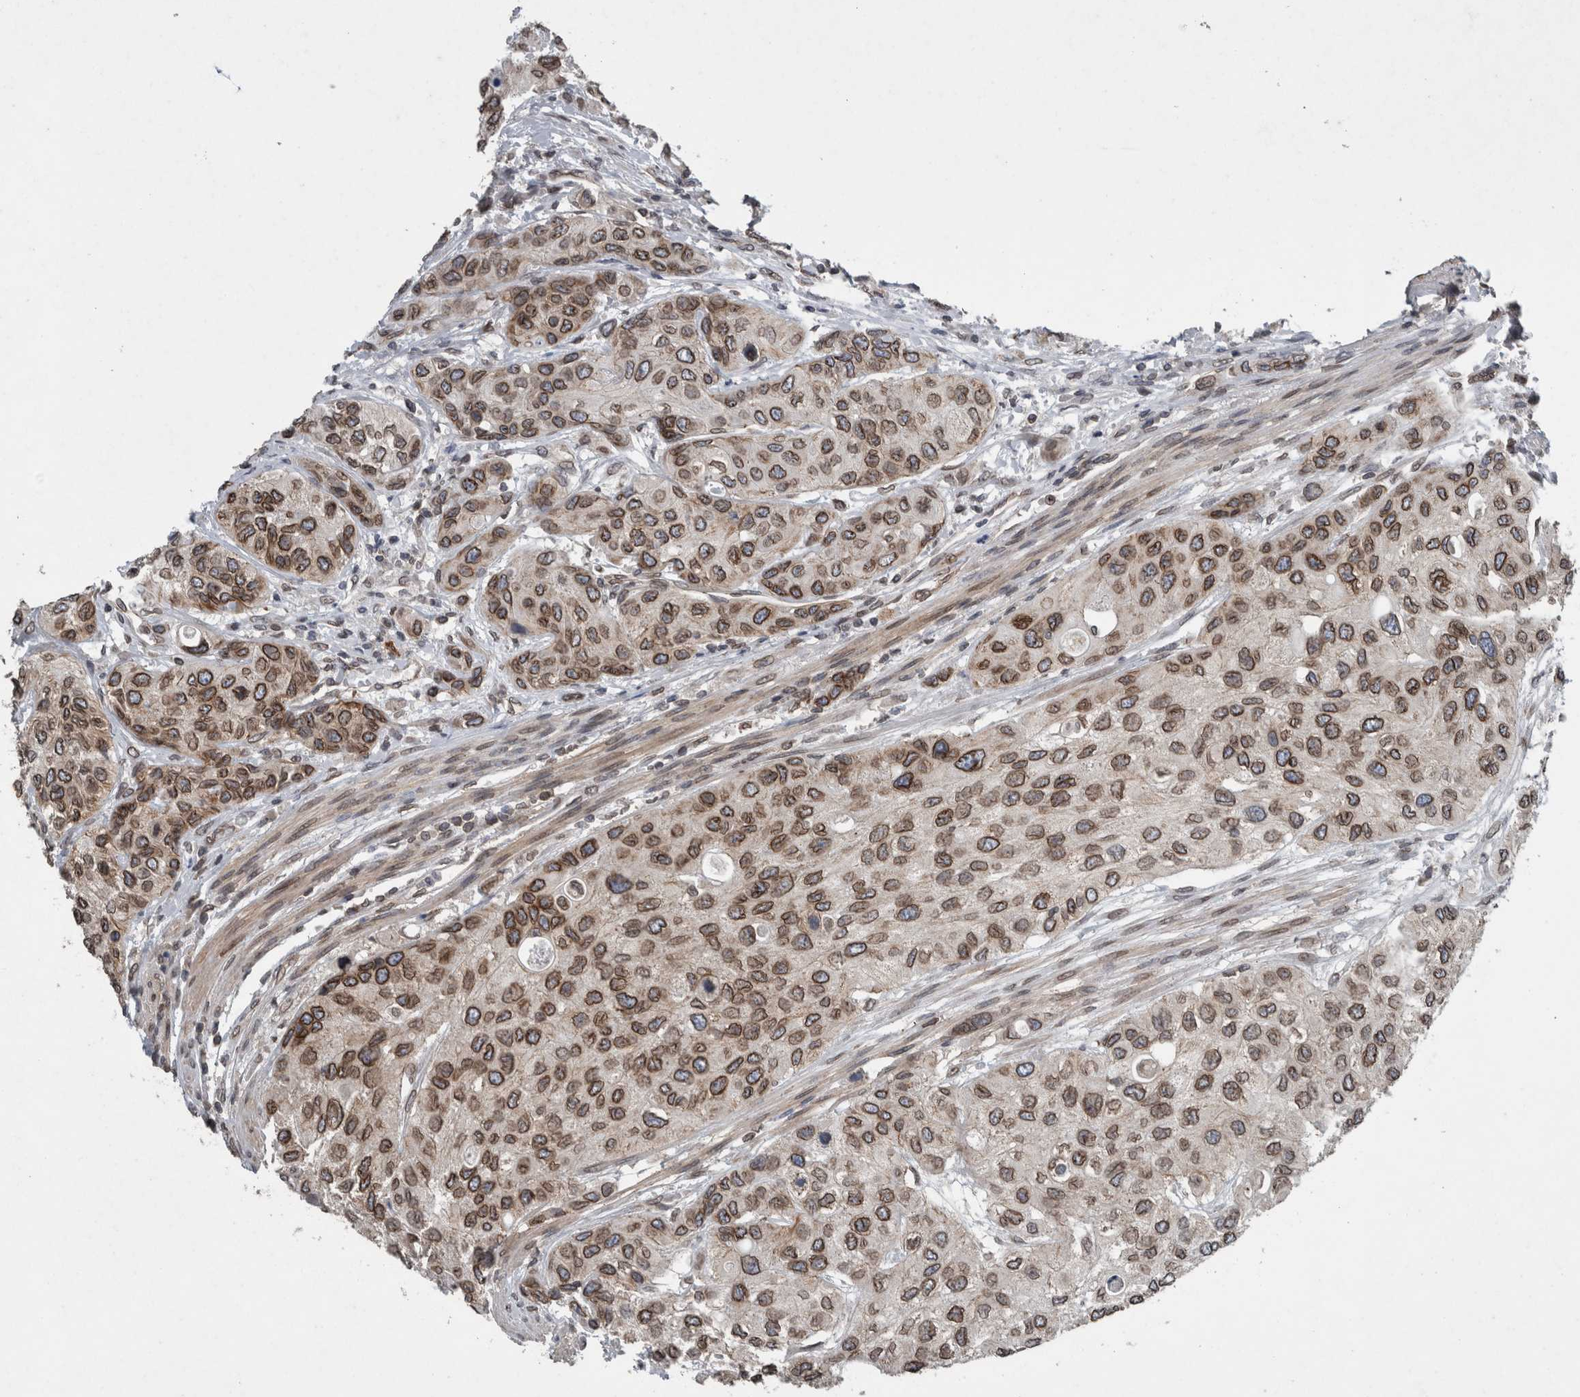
{"staining": {"intensity": "strong", "quantity": ">75%", "location": "cytoplasmic/membranous,nuclear"}, "tissue": "urothelial cancer", "cell_type": "Tumor cells", "image_type": "cancer", "snomed": [{"axis": "morphology", "description": "Urothelial carcinoma, High grade"}, {"axis": "topography", "description": "Urinary bladder"}], "caption": "Immunohistochemical staining of human urothelial cancer displays high levels of strong cytoplasmic/membranous and nuclear protein expression in approximately >75% of tumor cells.", "gene": "RANBP2", "patient": {"sex": "female", "age": 56}}